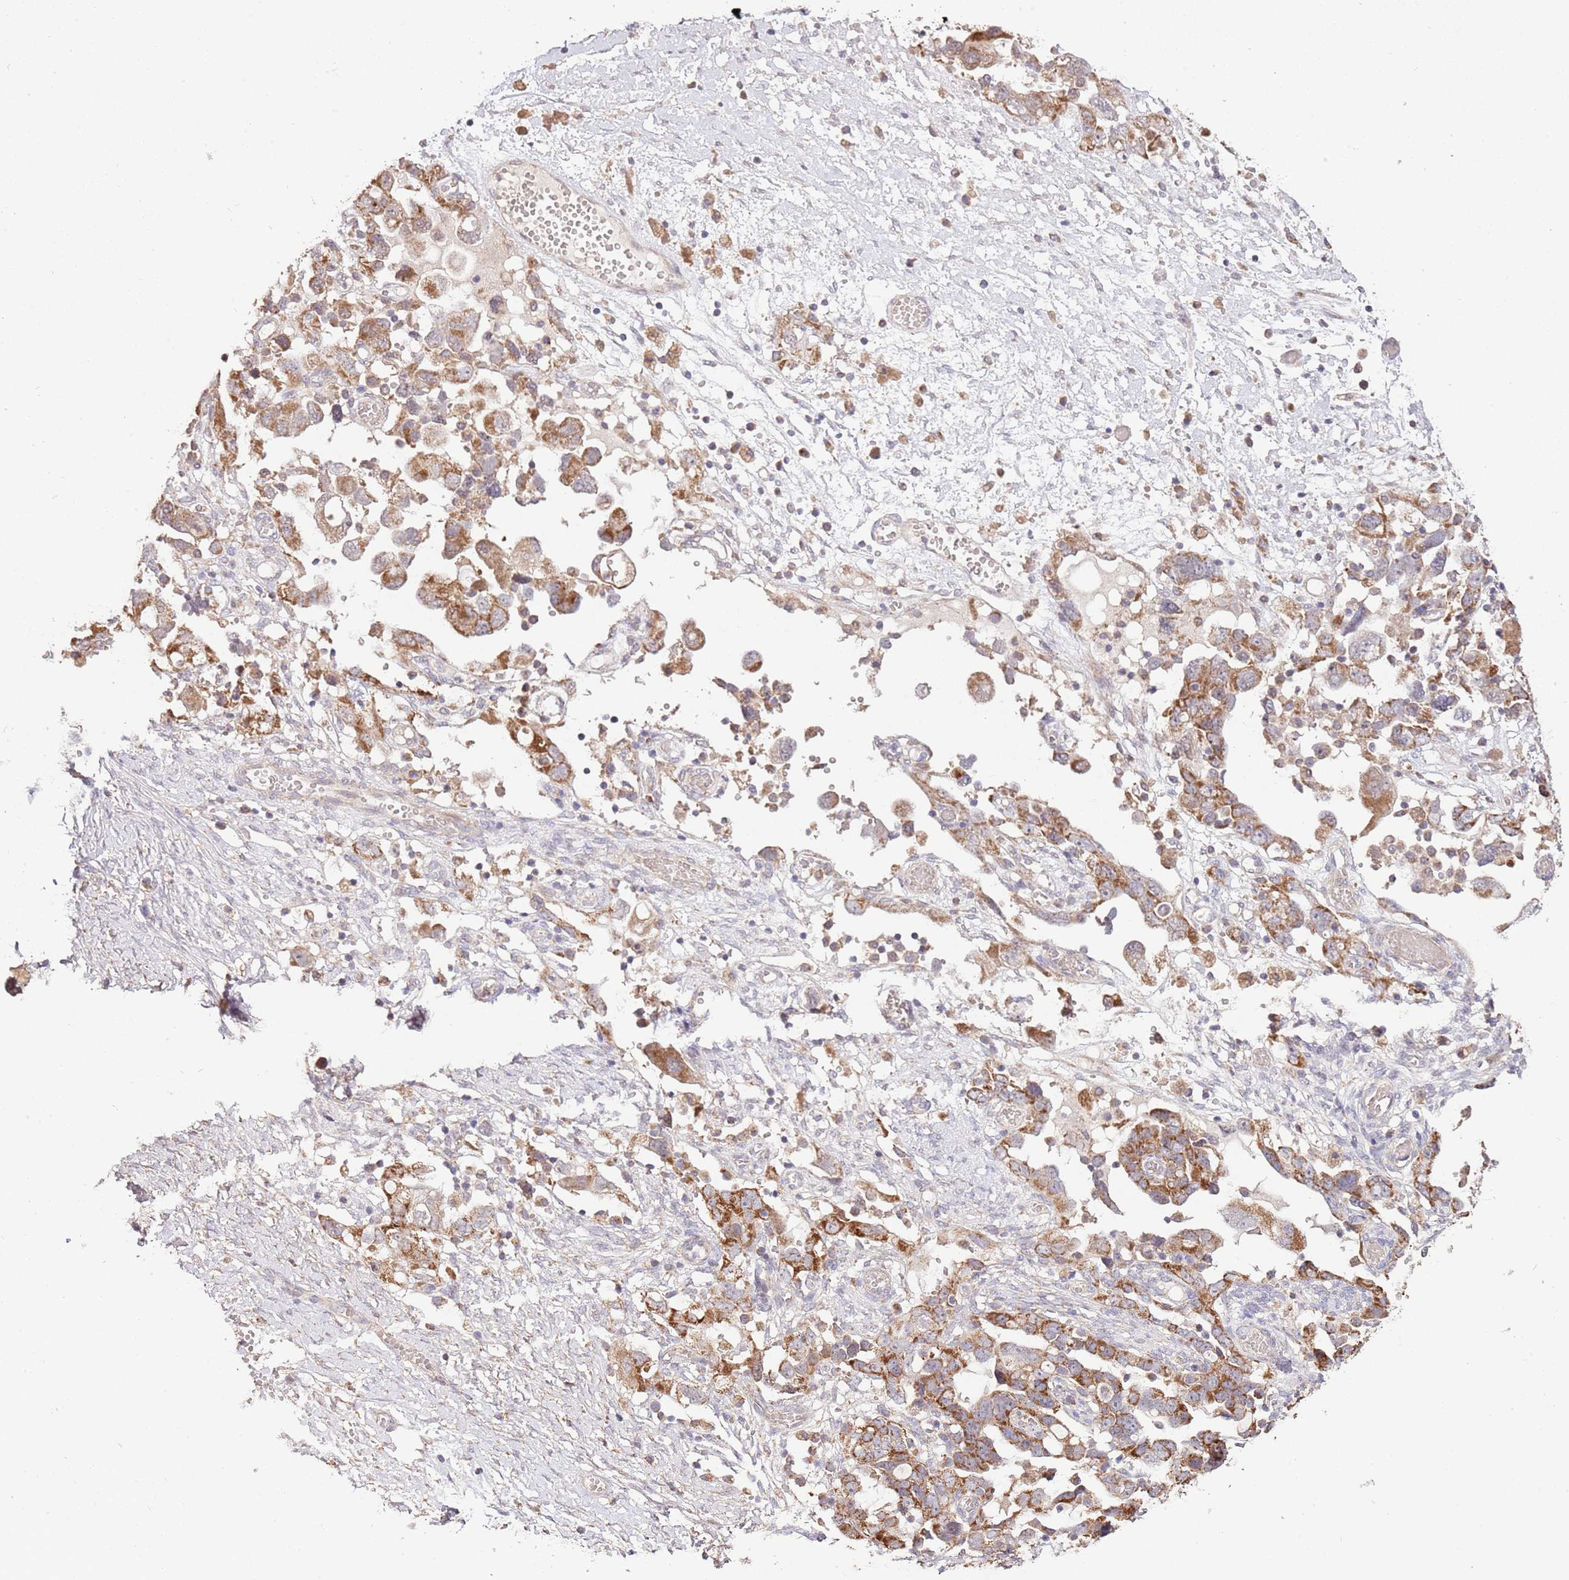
{"staining": {"intensity": "moderate", "quantity": ">75%", "location": "cytoplasmic/membranous"}, "tissue": "ovarian cancer", "cell_type": "Tumor cells", "image_type": "cancer", "snomed": [{"axis": "morphology", "description": "Carcinoma, NOS"}, {"axis": "morphology", "description": "Cystadenocarcinoma, serous, NOS"}, {"axis": "topography", "description": "Ovary"}], "caption": "High-power microscopy captured an immunohistochemistry image of carcinoma (ovarian), revealing moderate cytoplasmic/membranous expression in about >75% of tumor cells.", "gene": "IVD", "patient": {"sex": "female", "age": 69}}